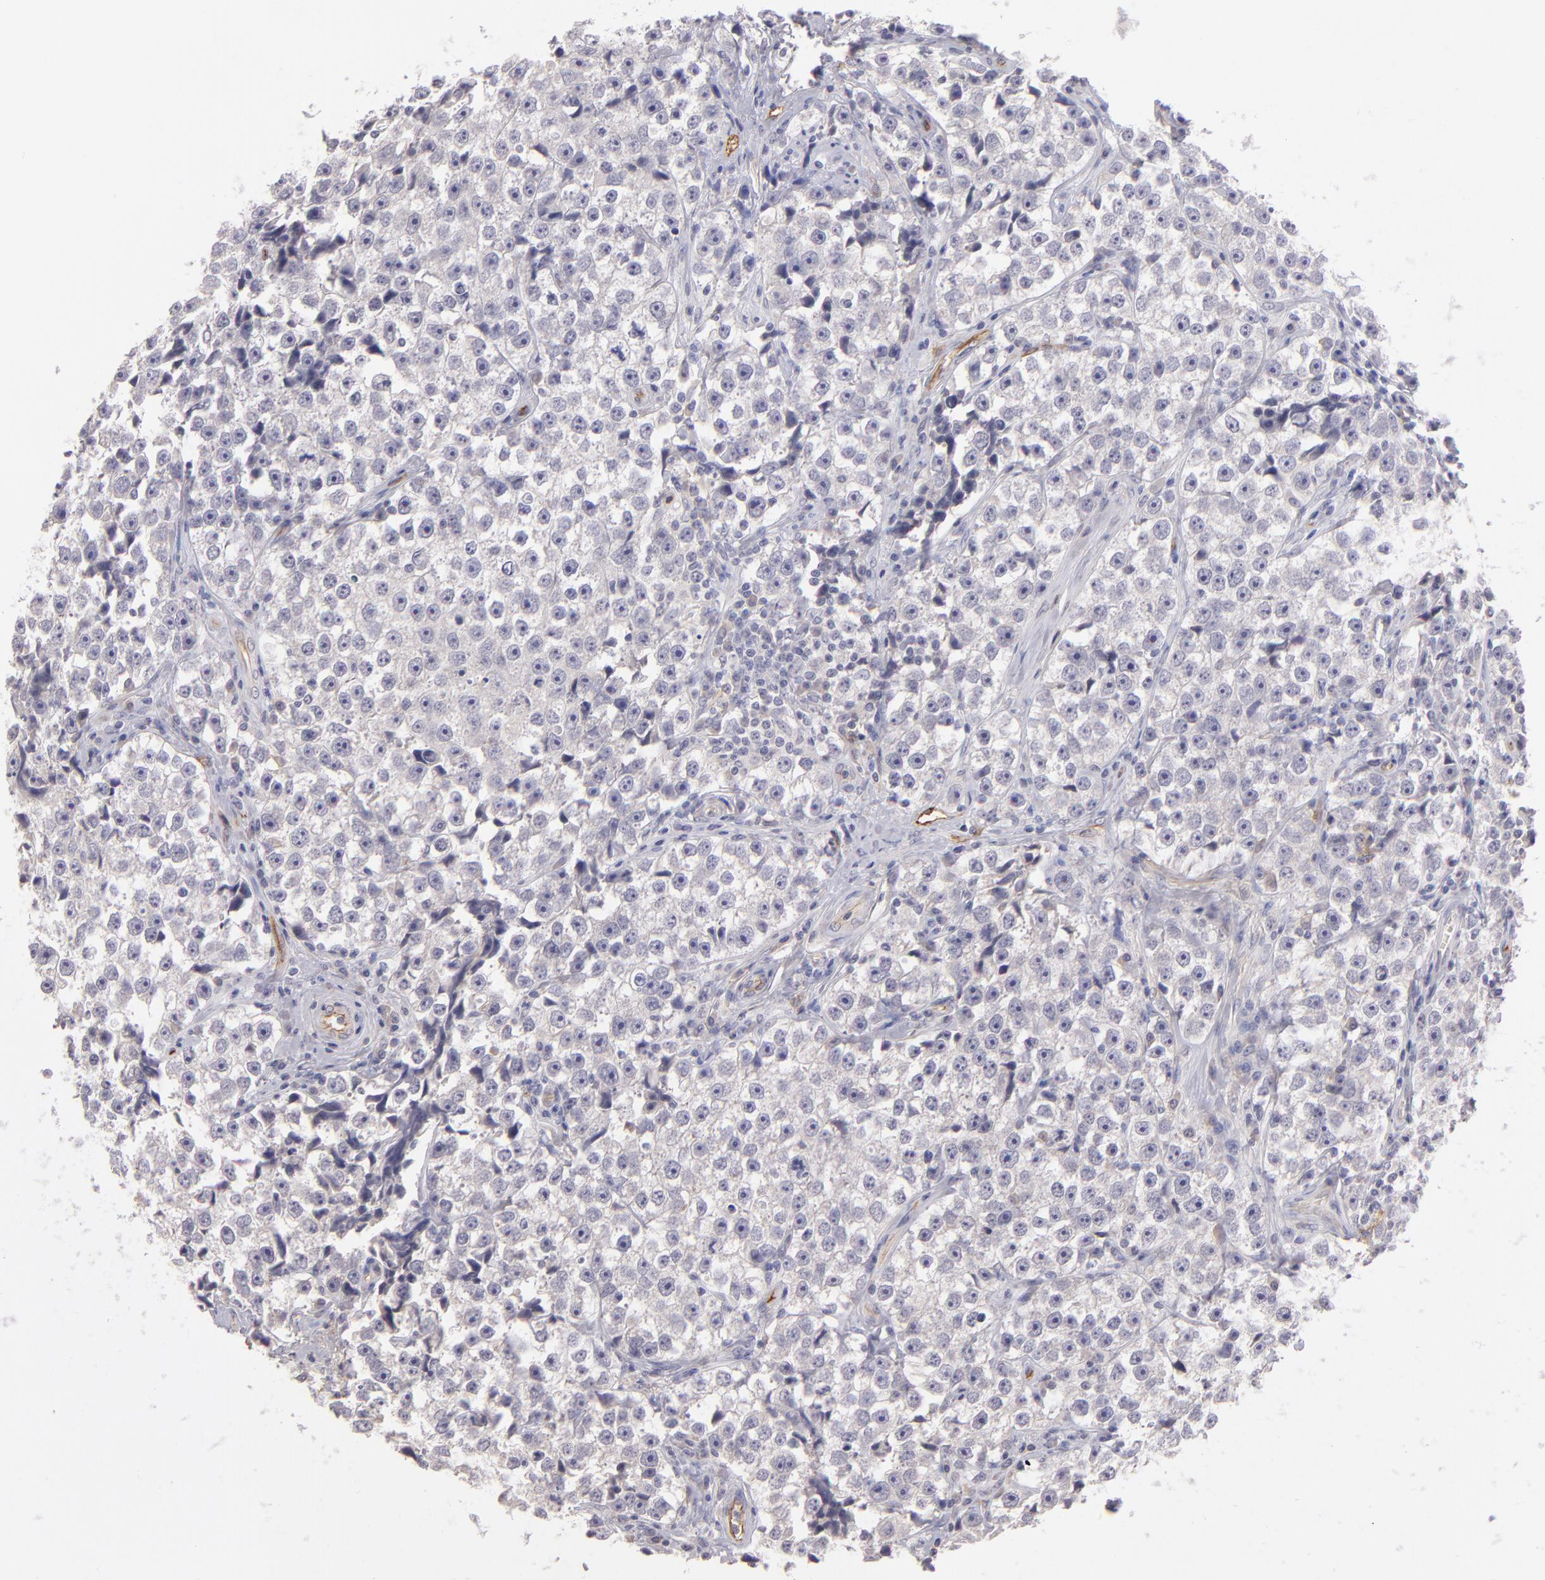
{"staining": {"intensity": "negative", "quantity": "none", "location": "none"}, "tissue": "testis cancer", "cell_type": "Tumor cells", "image_type": "cancer", "snomed": [{"axis": "morphology", "description": "Seminoma, NOS"}, {"axis": "topography", "description": "Testis"}], "caption": "A high-resolution photomicrograph shows immunohistochemistry staining of testis cancer, which exhibits no significant positivity in tumor cells. The staining is performed using DAB brown chromogen with nuclei counter-stained in using hematoxylin.", "gene": "THBD", "patient": {"sex": "male", "age": 32}}